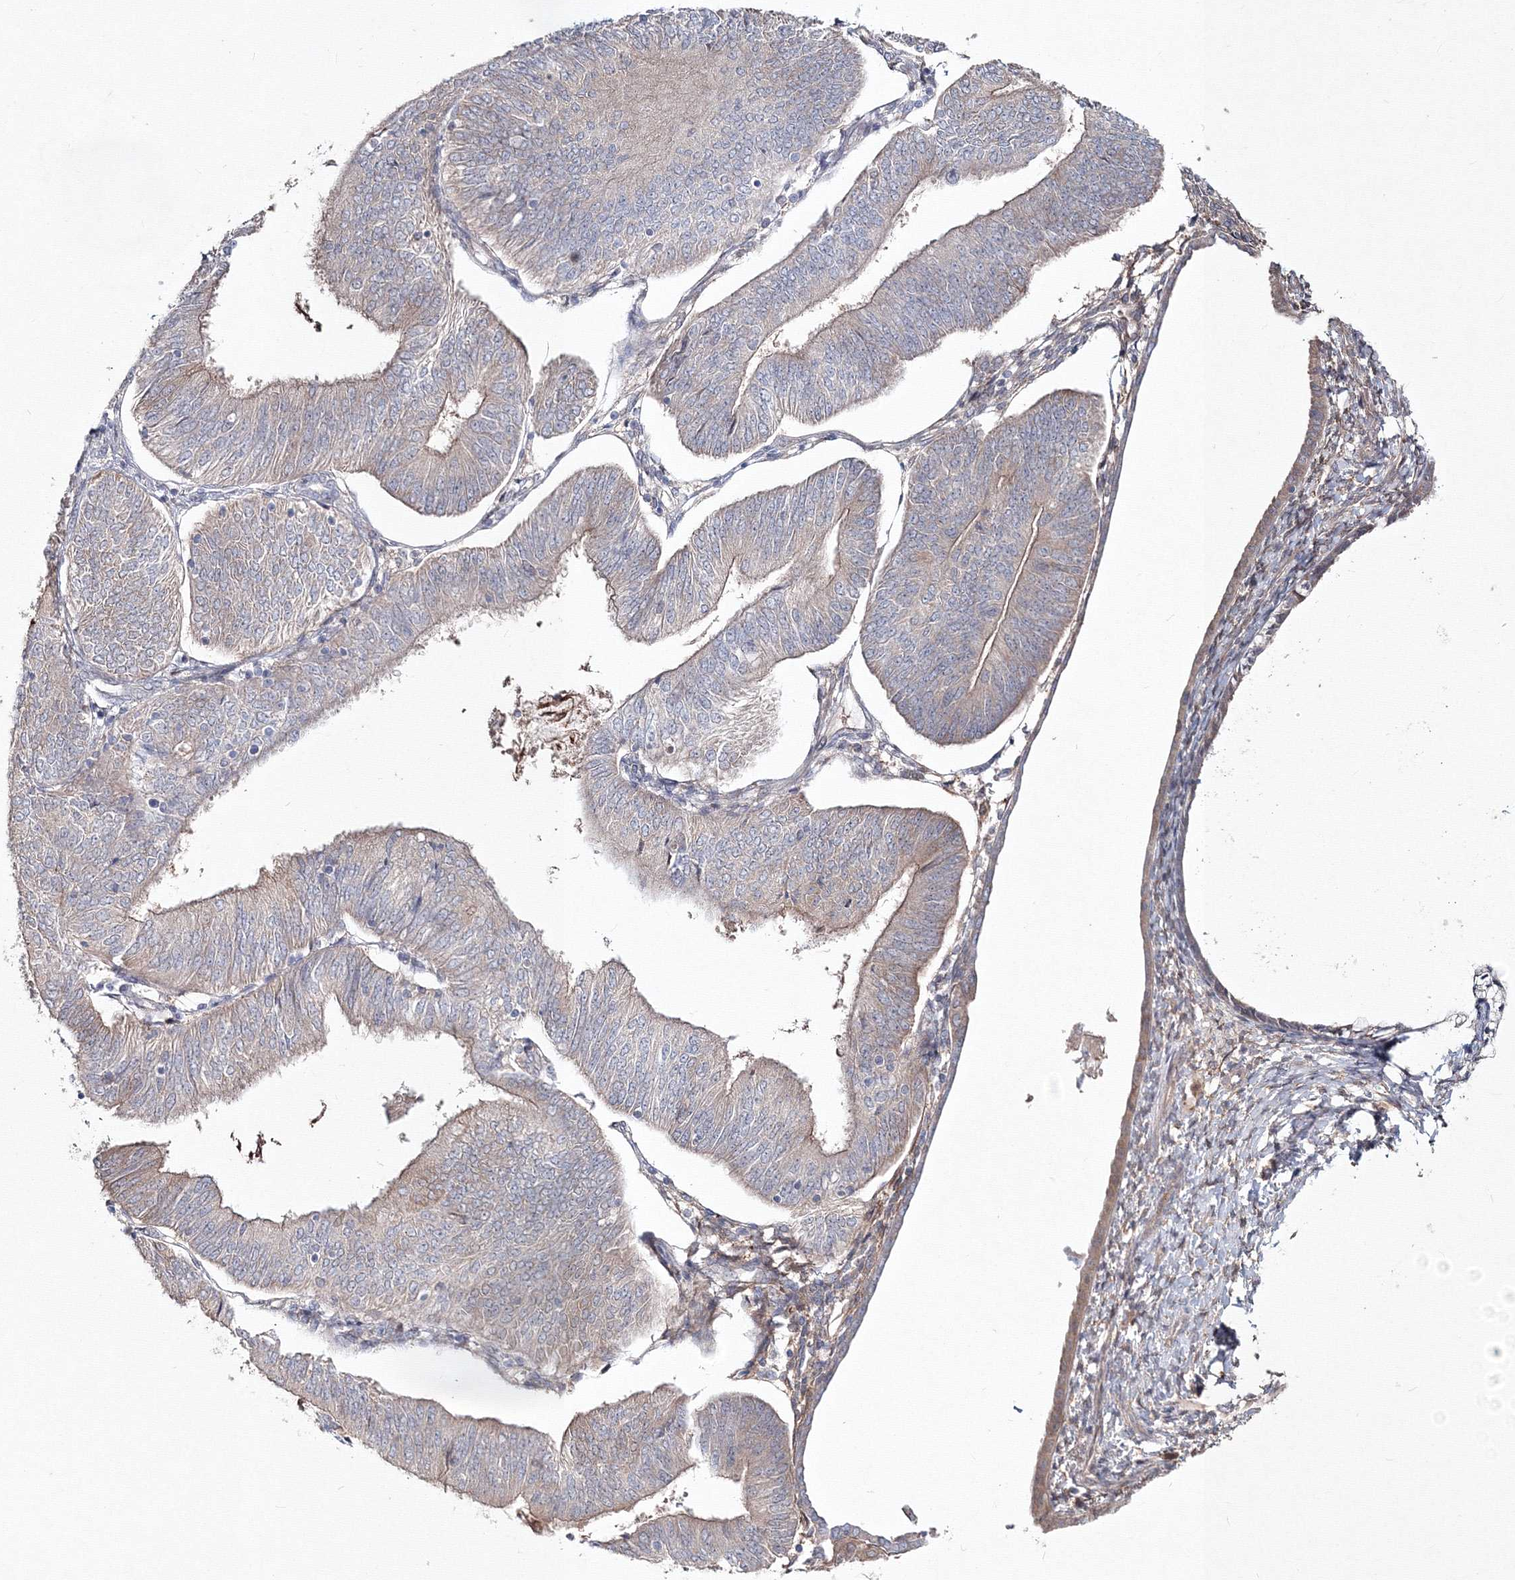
{"staining": {"intensity": "weak", "quantity": "<25%", "location": "cytoplasmic/membranous"}, "tissue": "endometrial cancer", "cell_type": "Tumor cells", "image_type": "cancer", "snomed": [{"axis": "morphology", "description": "Adenocarcinoma, NOS"}, {"axis": "topography", "description": "Endometrium"}], "caption": "Immunohistochemical staining of human endometrial cancer exhibits no significant staining in tumor cells.", "gene": "MKRN2", "patient": {"sex": "female", "age": 58}}